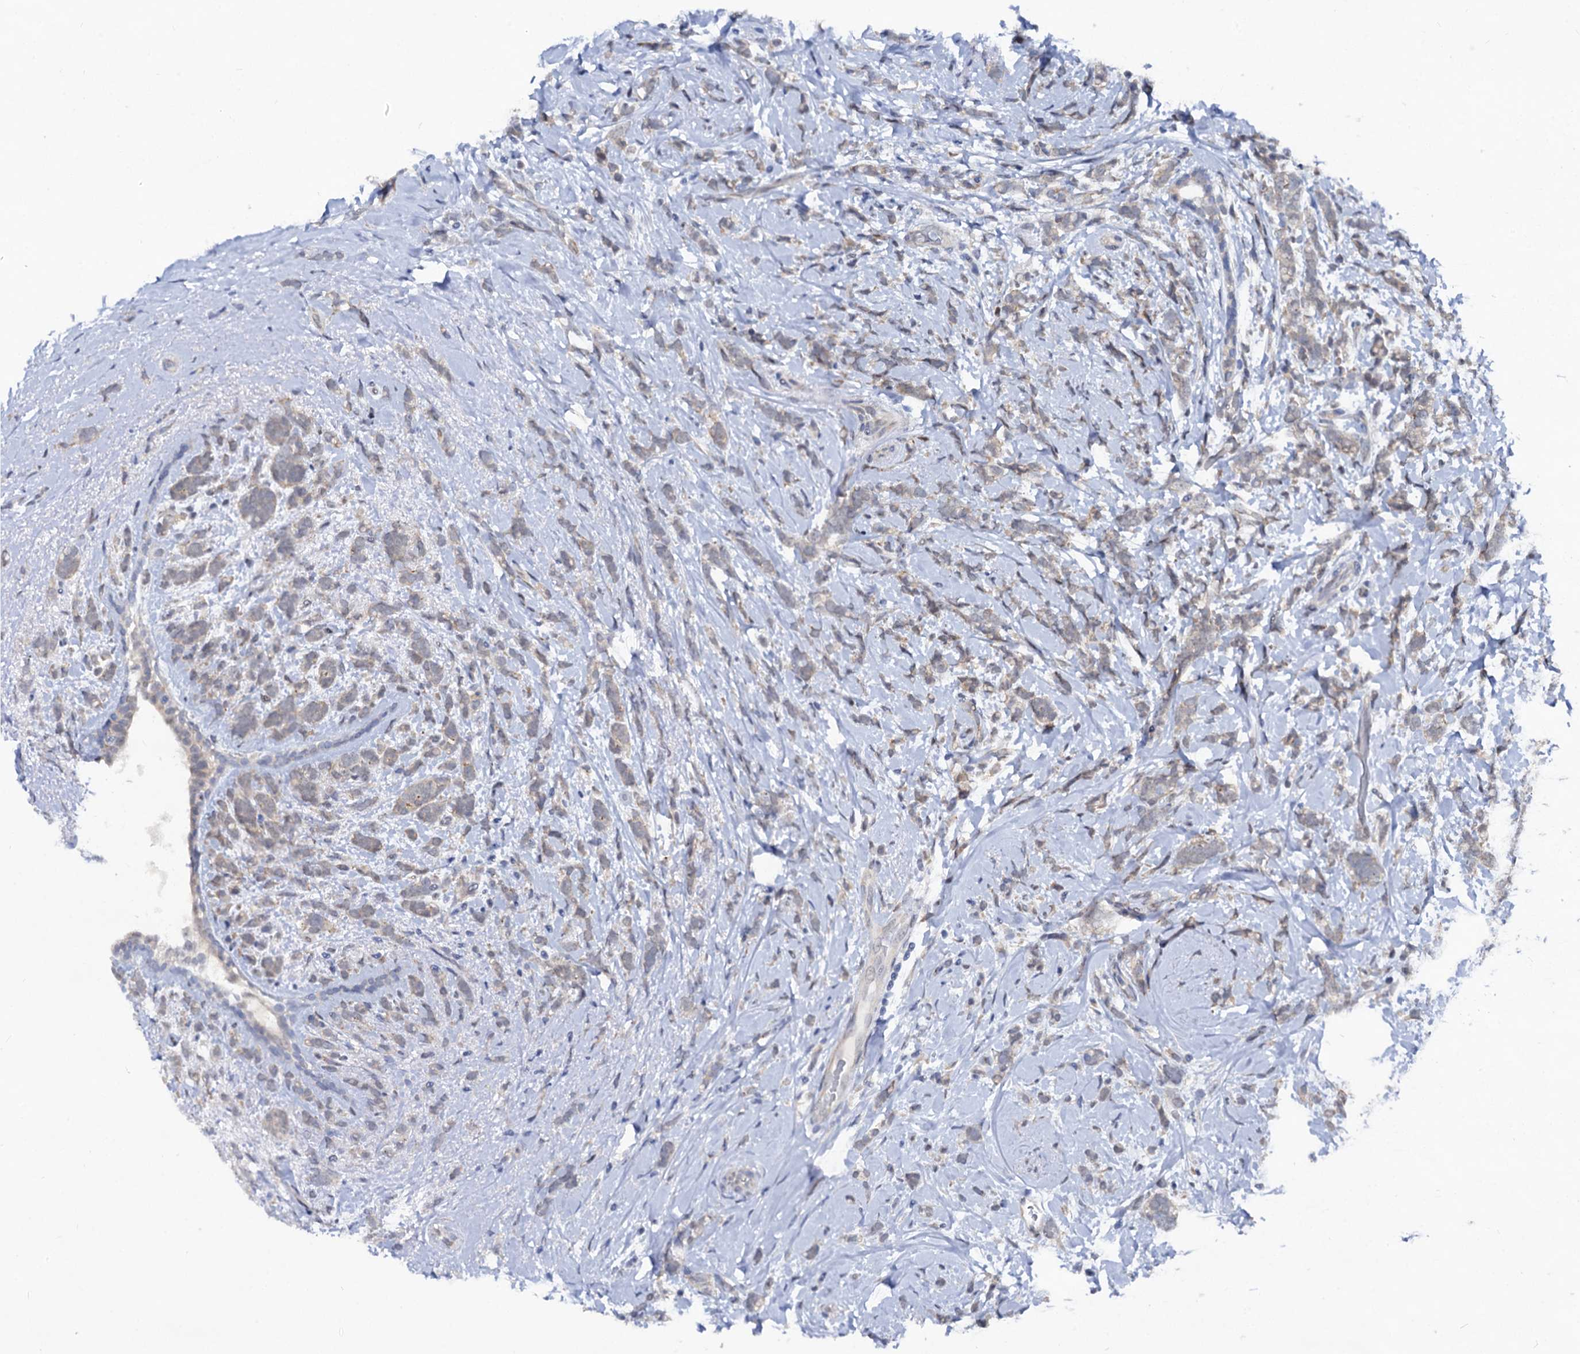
{"staining": {"intensity": "weak", "quantity": "<25%", "location": "cytoplasmic/membranous"}, "tissue": "breast cancer", "cell_type": "Tumor cells", "image_type": "cancer", "snomed": [{"axis": "morphology", "description": "Lobular carcinoma"}, {"axis": "topography", "description": "Breast"}], "caption": "Histopathology image shows no significant protein staining in tumor cells of breast lobular carcinoma.", "gene": "CAPRIN2", "patient": {"sex": "female", "age": 58}}